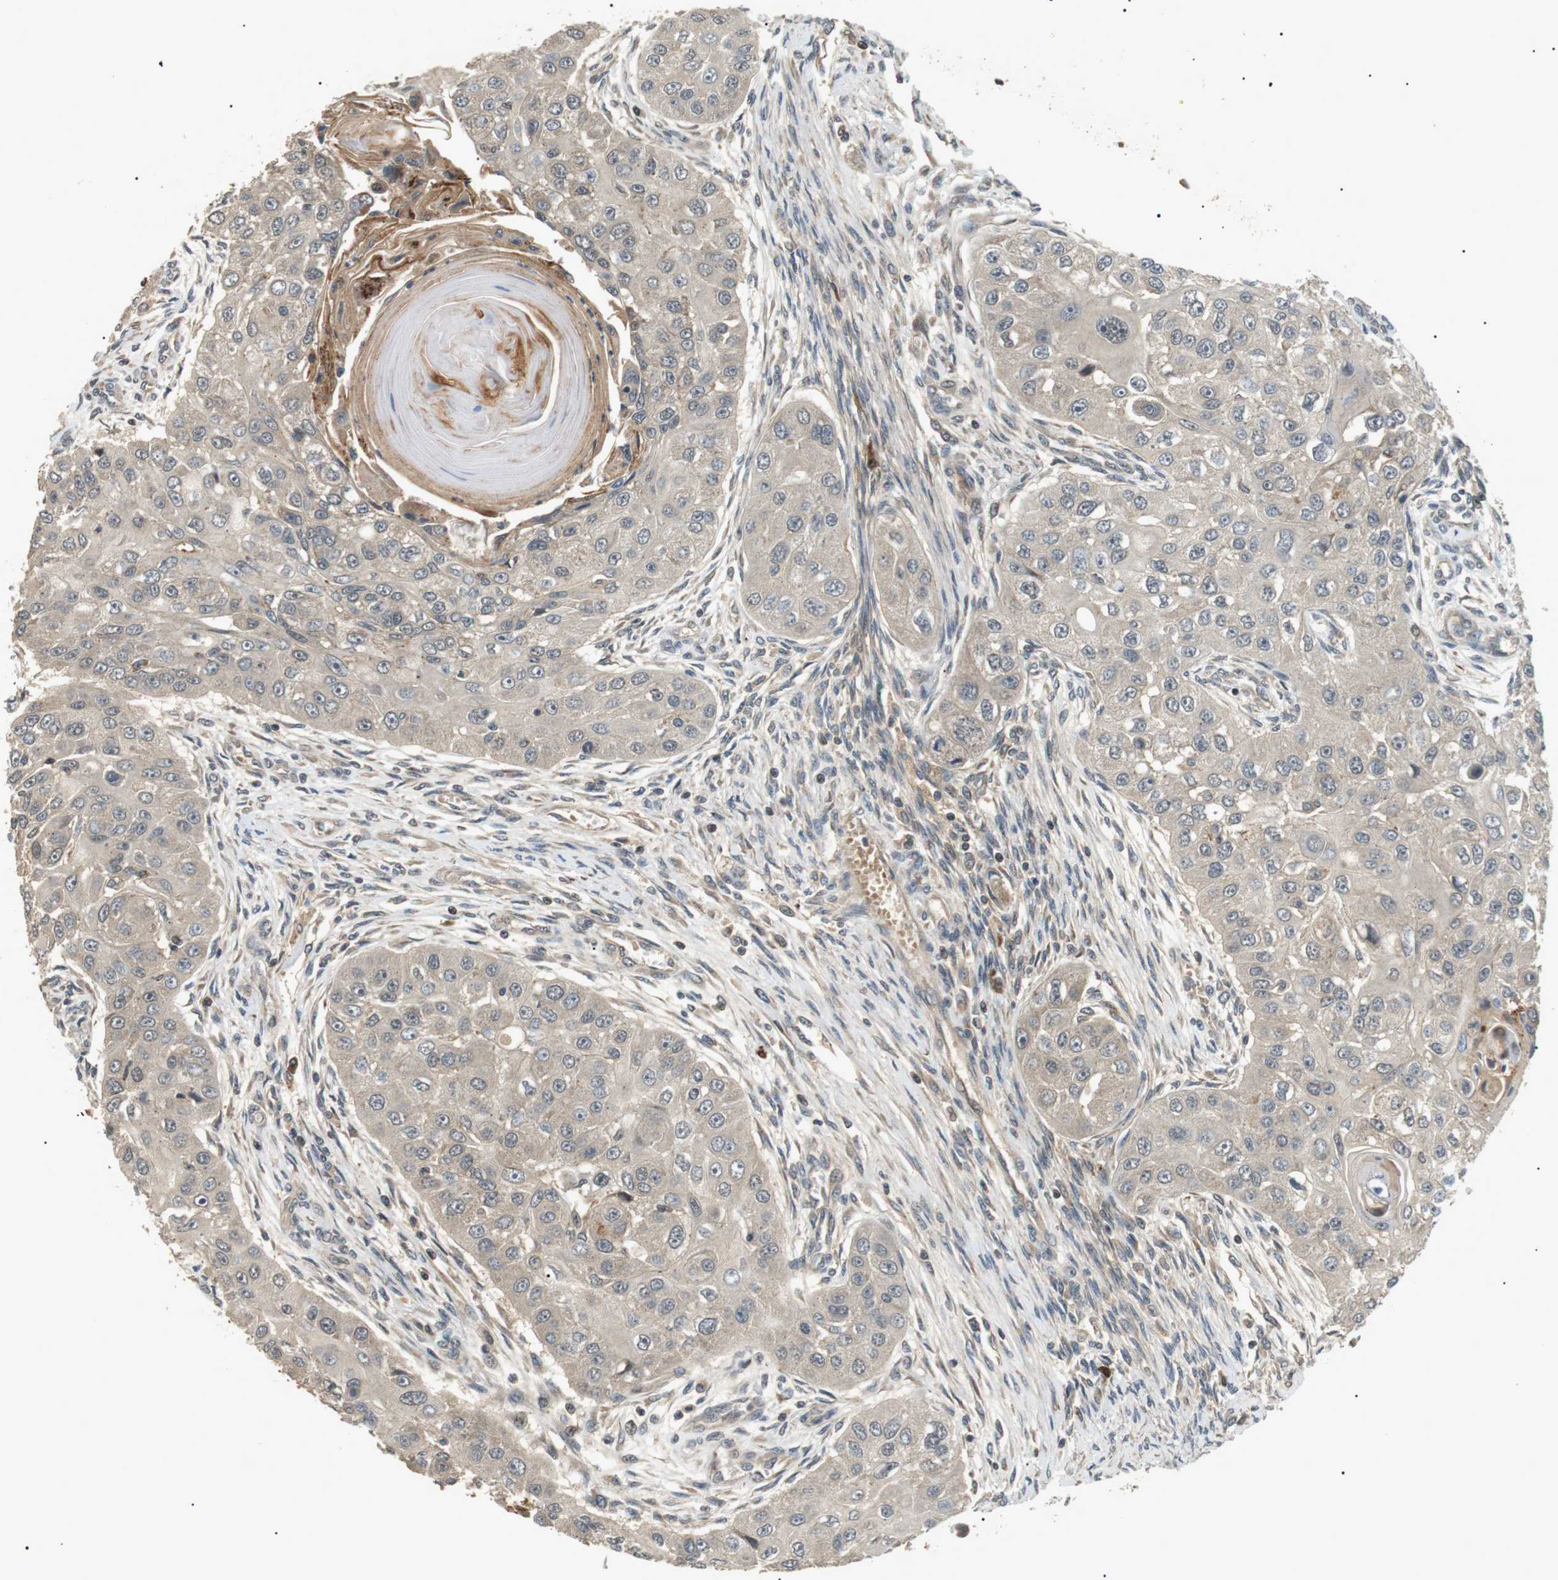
{"staining": {"intensity": "negative", "quantity": "none", "location": "none"}, "tissue": "head and neck cancer", "cell_type": "Tumor cells", "image_type": "cancer", "snomed": [{"axis": "morphology", "description": "Normal tissue, NOS"}, {"axis": "morphology", "description": "Squamous cell carcinoma, NOS"}, {"axis": "topography", "description": "Skeletal muscle"}, {"axis": "topography", "description": "Head-Neck"}], "caption": "A high-resolution image shows IHC staining of head and neck cancer, which demonstrates no significant expression in tumor cells.", "gene": "HSPA13", "patient": {"sex": "male", "age": 51}}